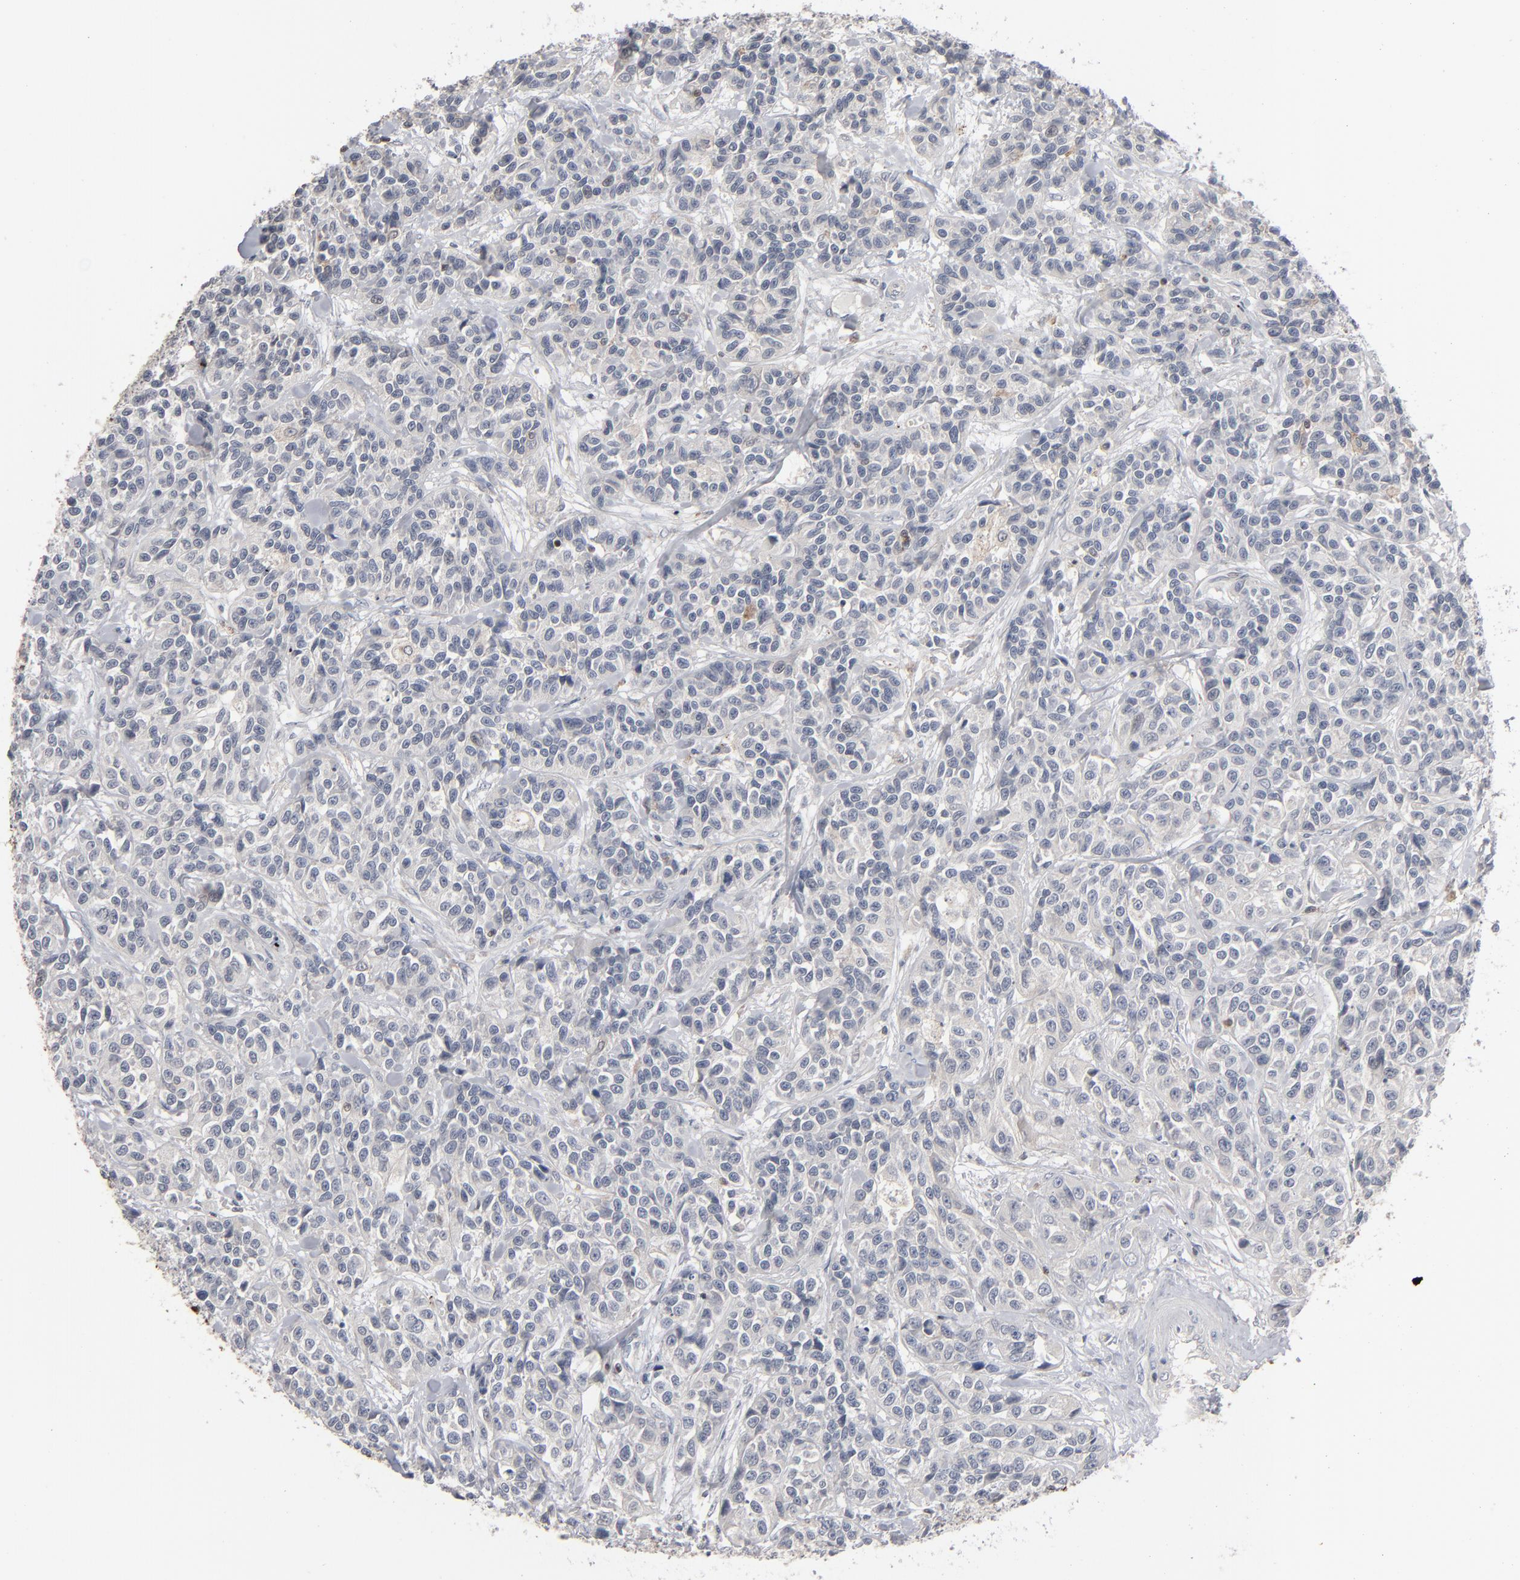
{"staining": {"intensity": "negative", "quantity": "none", "location": "none"}, "tissue": "urothelial cancer", "cell_type": "Tumor cells", "image_type": "cancer", "snomed": [{"axis": "morphology", "description": "Urothelial carcinoma, High grade"}, {"axis": "topography", "description": "Urinary bladder"}], "caption": "The photomicrograph shows no staining of tumor cells in urothelial cancer.", "gene": "STAT4", "patient": {"sex": "female", "age": 81}}